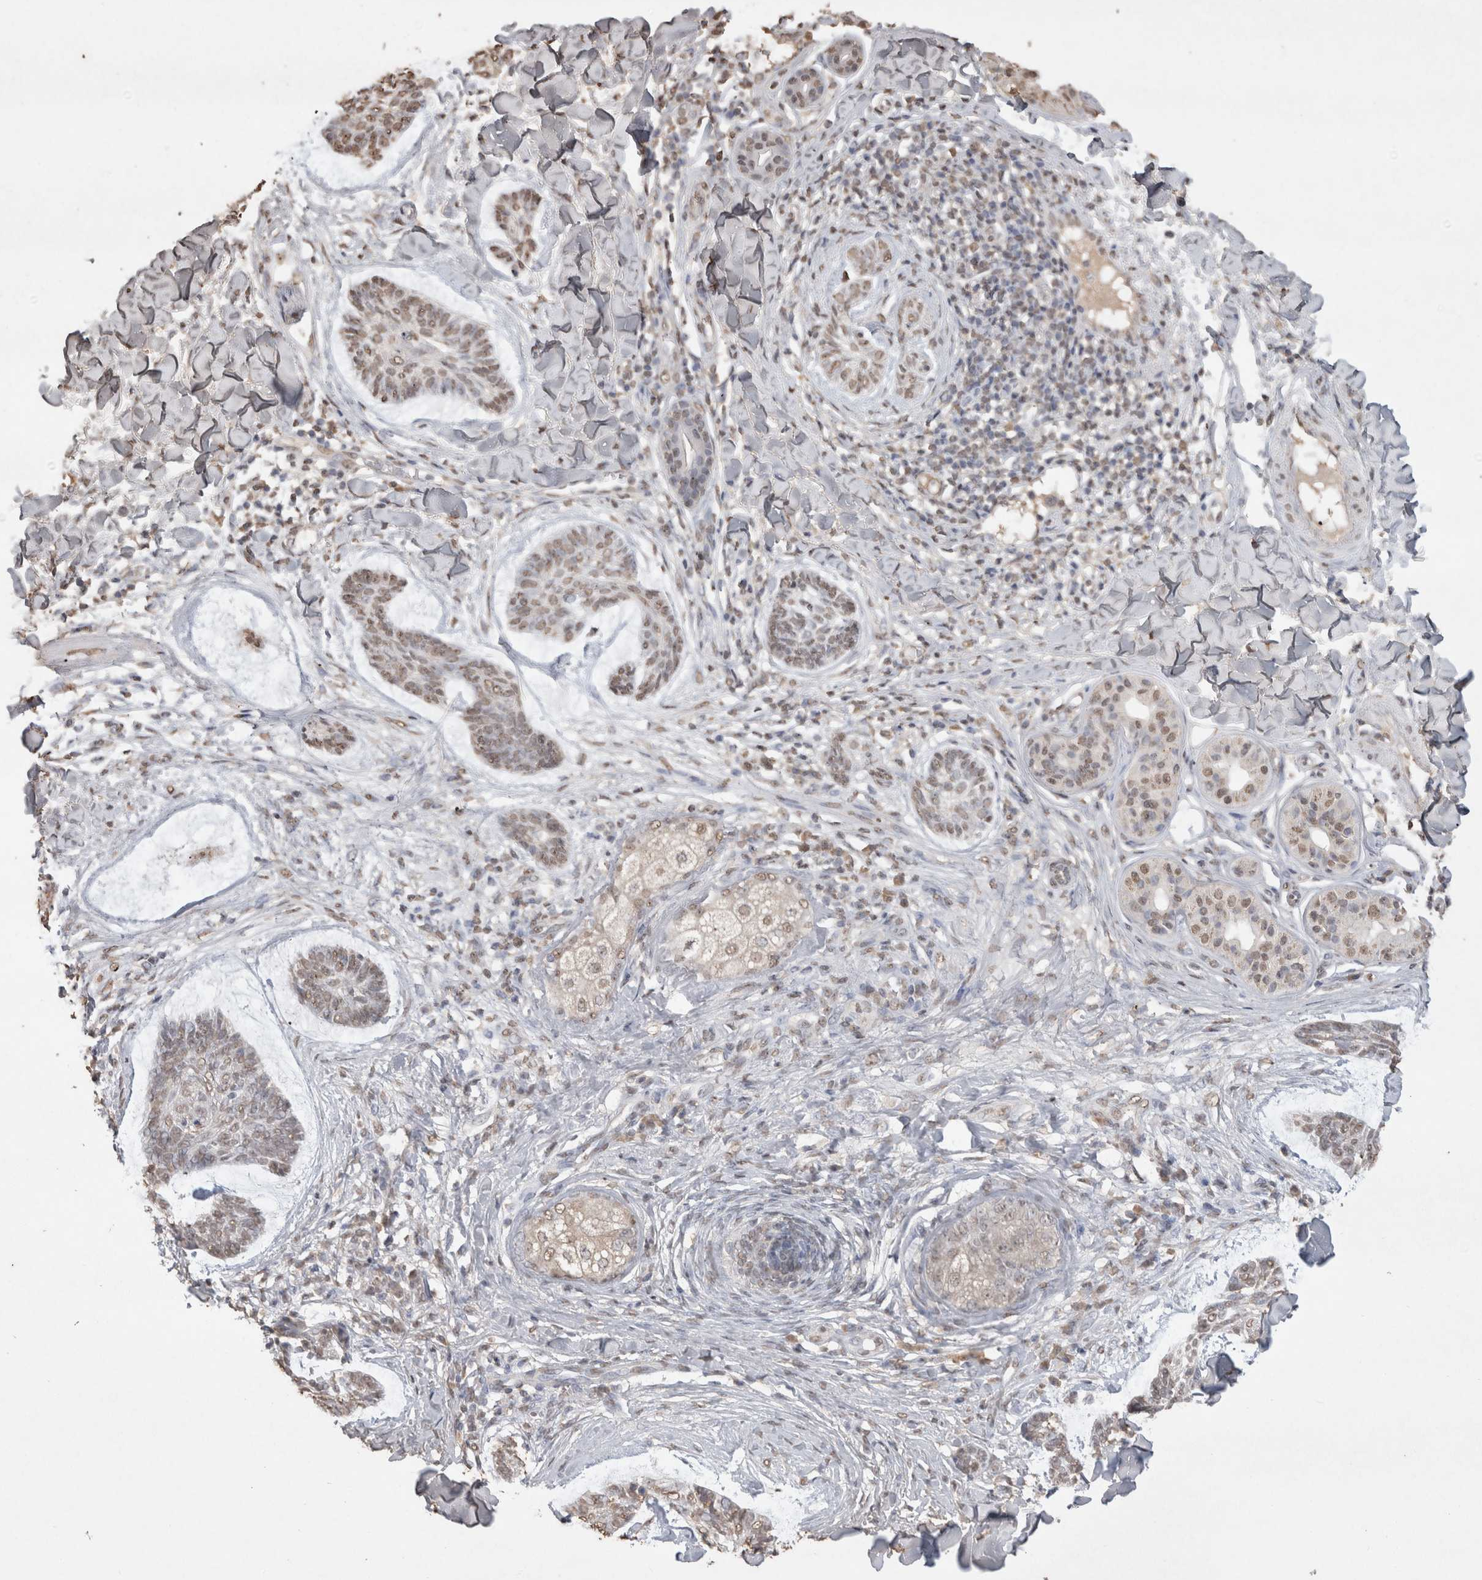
{"staining": {"intensity": "weak", "quantity": ">75%", "location": "nuclear"}, "tissue": "skin cancer", "cell_type": "Tumor cells", "image_type": "cancer", "snomed": [{"axis": "morphology", "description": "Basal cell carcinoma"}, {"axis": "topography", "description": "Skin"}], "caption": "Weak nuclear expression is appreciated in about >75% of tumor cells in basal cell carcinoma (skin).", "gene": "MLX", "patient": {"sex": "male", "age": 43}}